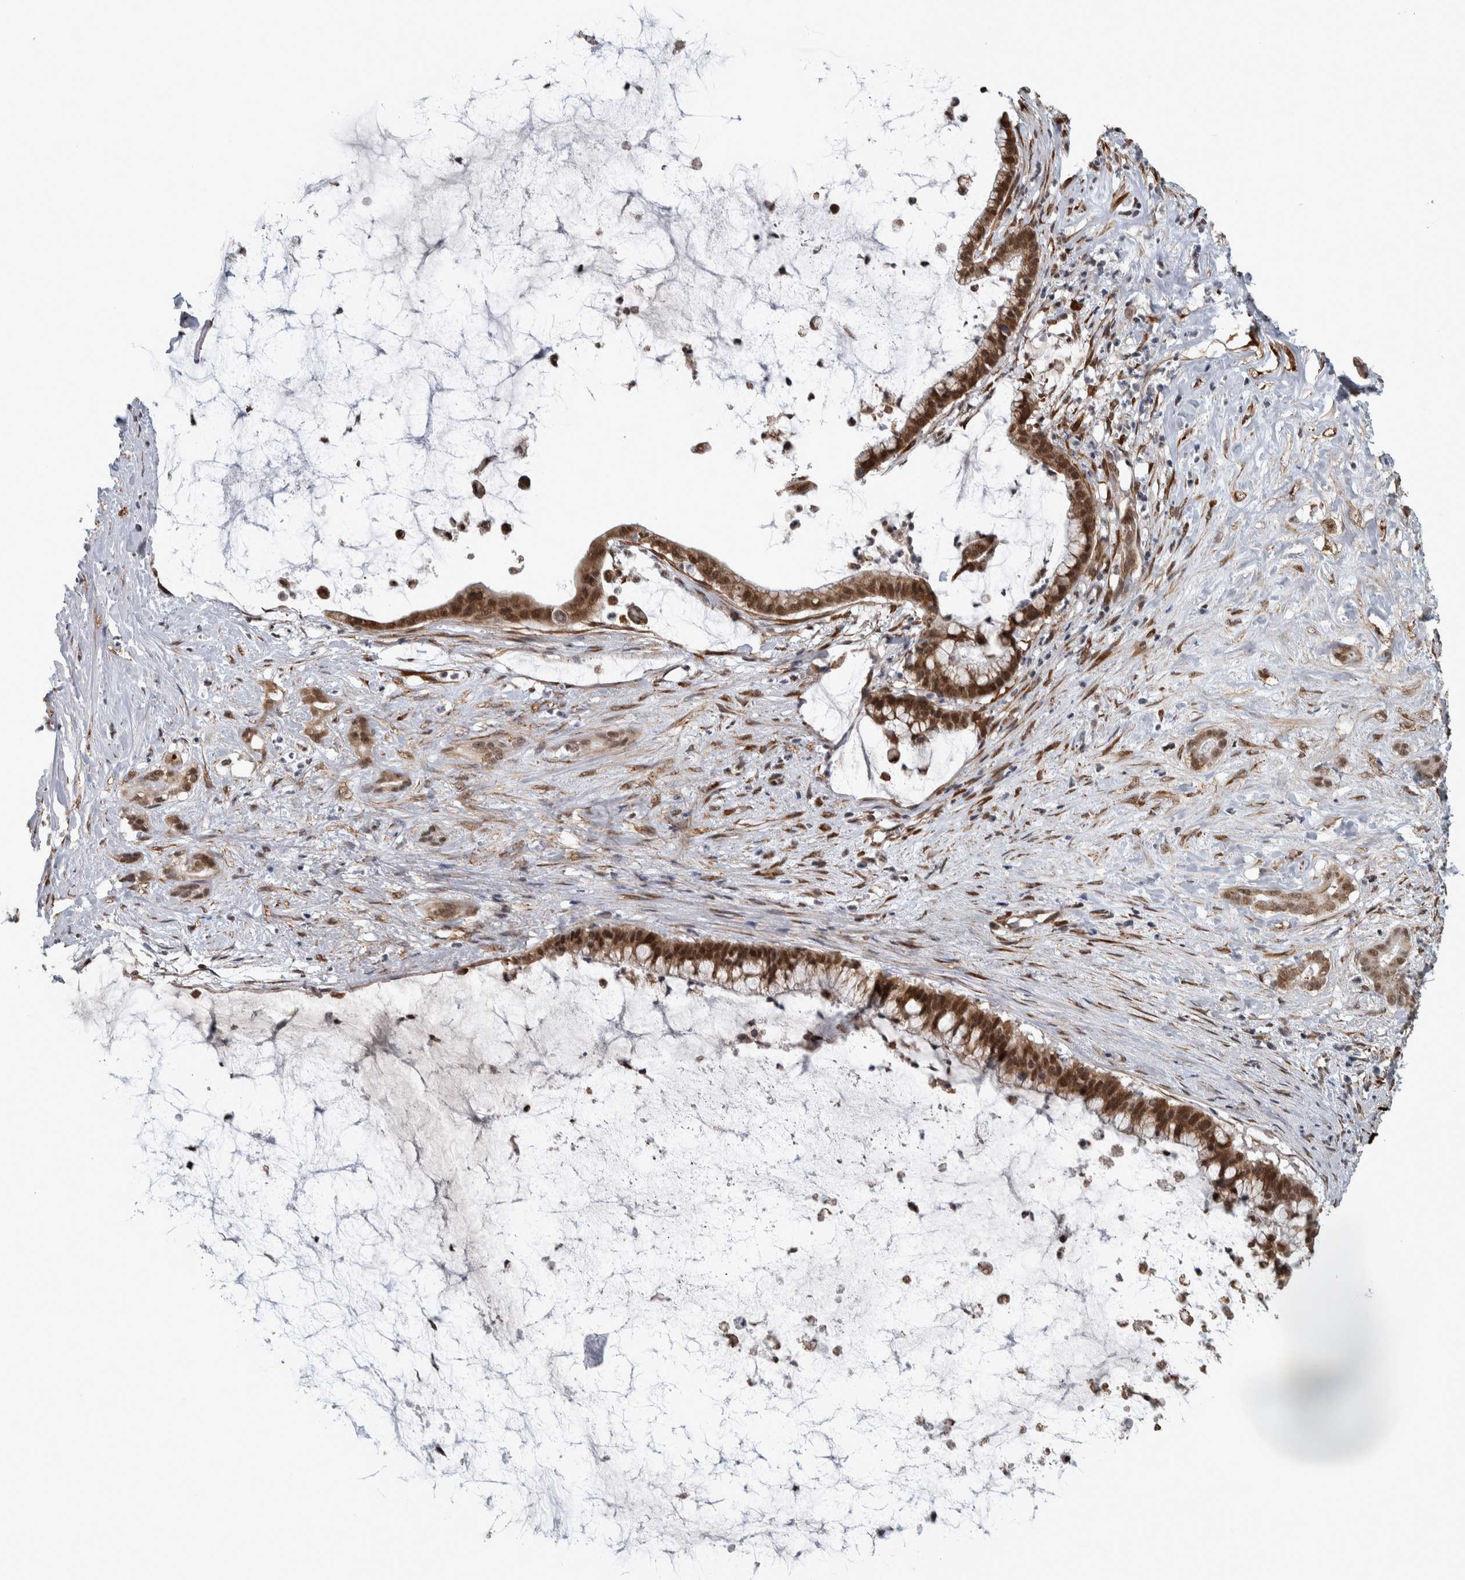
{"staining": {"intensity": "strong", "quantity": ">75%", "location": "cytoplasmic/membranous,nuclear"}, "tissue": "pancreatic cancer", "cell_type": "Tumor cells", "image_type": "cancer", "snomed": [{"axis": "morphology", "description": "Adenocarcinoma, NOS"}, {"axis": "topography", "description": "Pancreas"}], "caption": "Immunohistochemical staining of adenocarcinoma (pancreatic) exhibits high levels of strong cytoplasmic/membranous and nuclear positivity in about >75% of tumor cells. (DAB = brown stain, brightfield microscopy at high magnification).", "gene": "DDX42", "patient": {"sex": "male", "age": 41}}